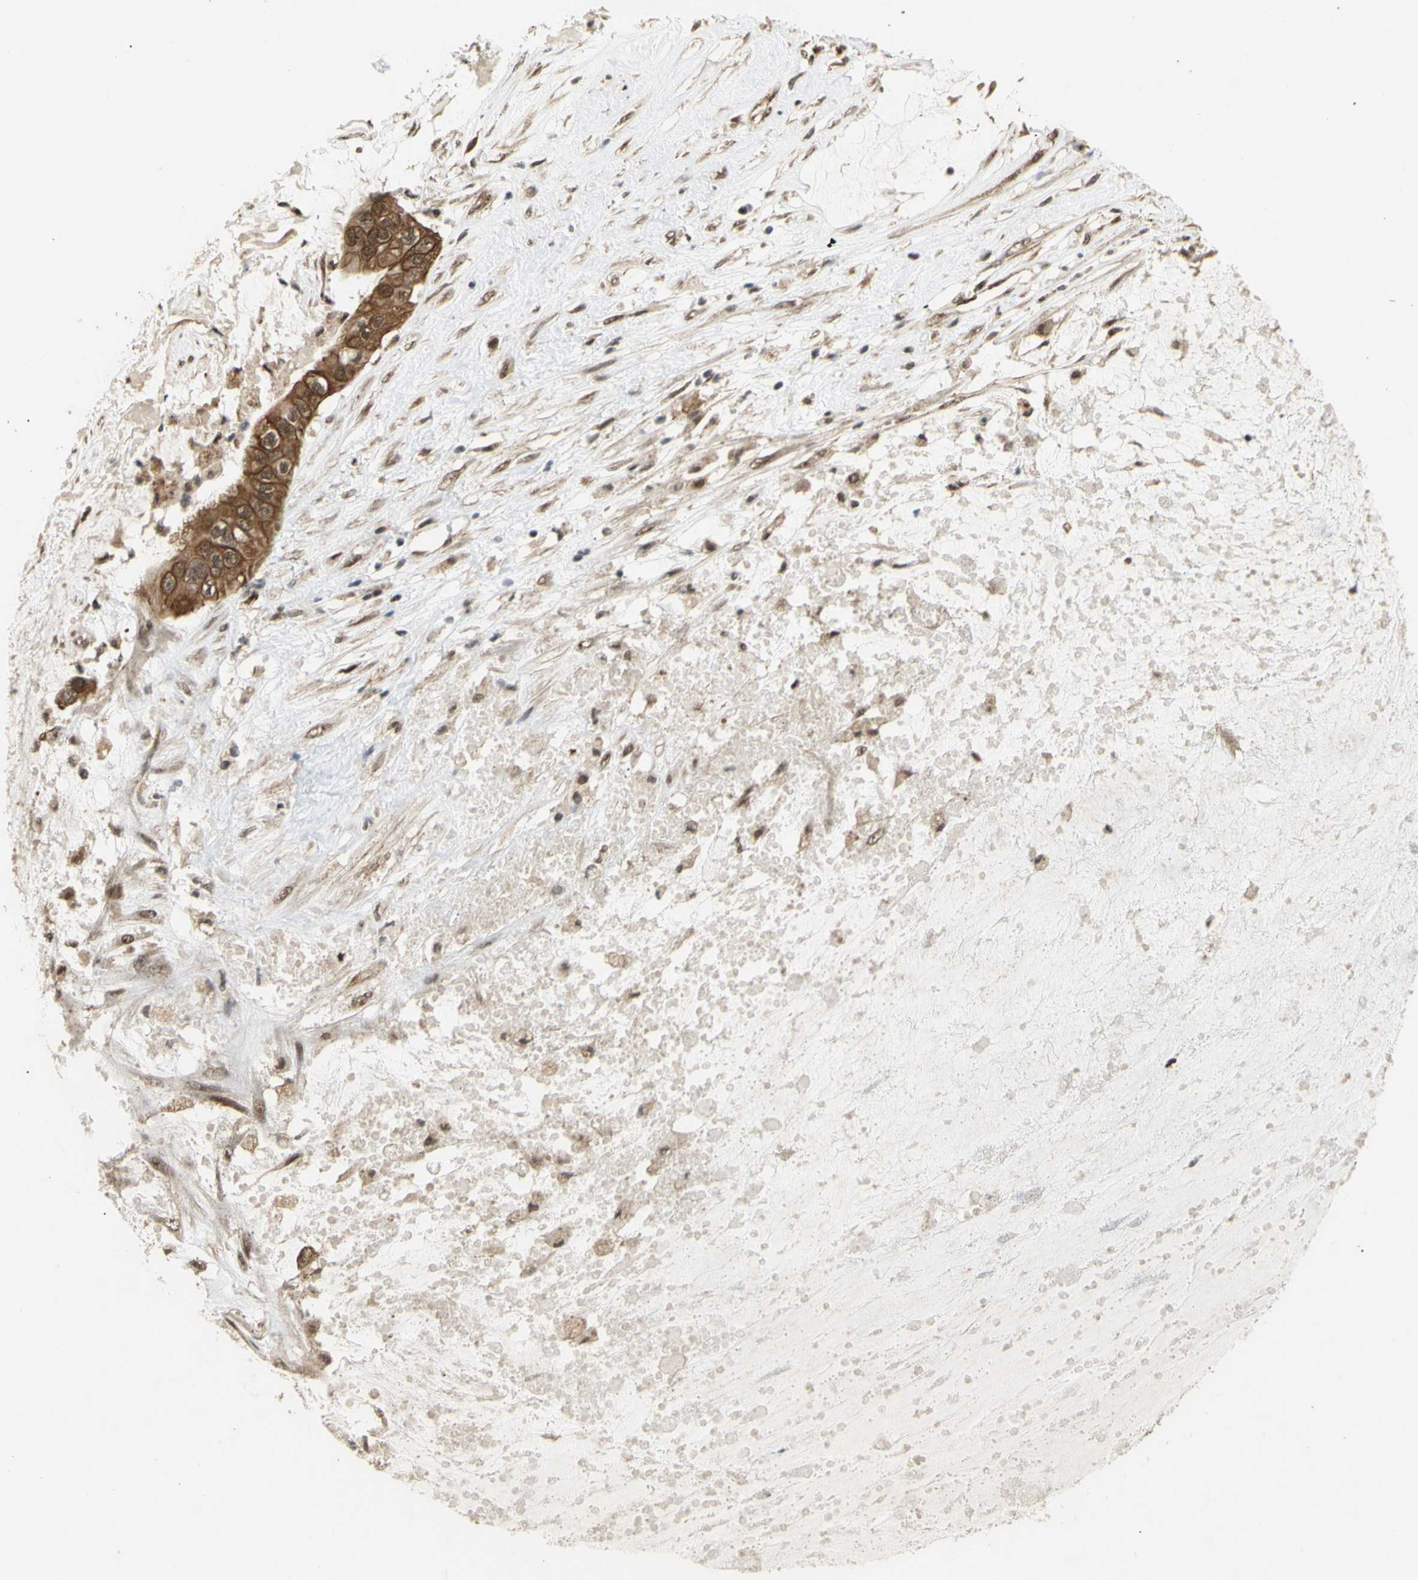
{"staining": {"intensity": "moderate", "quantity": ">75%", "location": "cytoplasmic/membranous"}, "tissue": "ovarian cancer", "cell_type": "Tumor cells", "image_type": "cancer", "snomed": [{"axis": "morphology", "description": "Cystadenocarcinoma, mucinous, NOS"}, {"axis": "topography", "description": "Ovary"}], "caption": "DAB (3,3'-diaminobenzidine) immunohistochemical staining of human ovarian cancer reveals moderate cytoplasmic/membranous protein positivity in approximately >75% of tumor cells. (Stains: DAB (3,3'-diaminobenzidine) in brown, nuclei in blue, Microscopy: brightfield microscopy at high magnification).", "gene": "GTF2E2", "patient": {"sex": "female", "age": 80}}